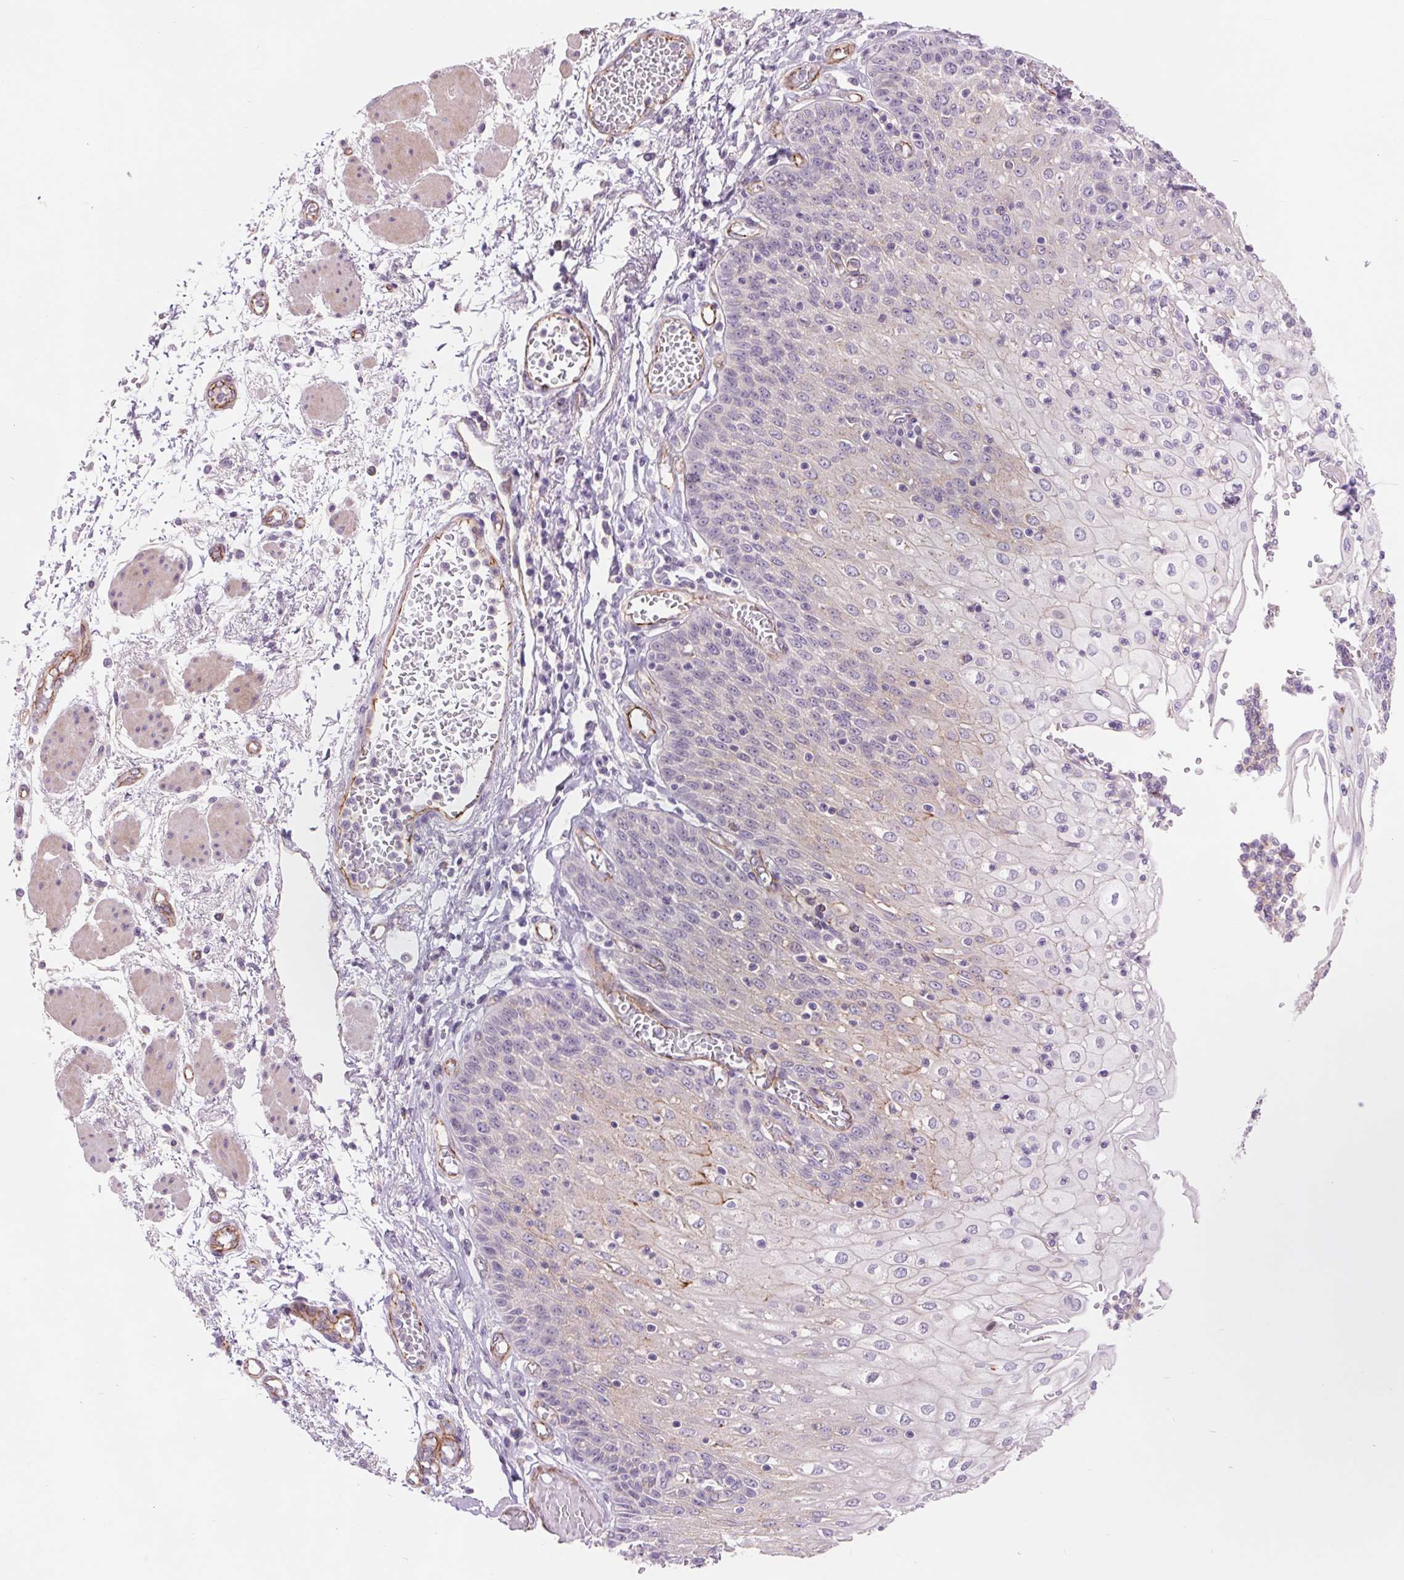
{"staining": {"intensity": "weak", "quantity": "<25%", "location": "cytoplasmic/membranous"}, "tissue": "esophagus", "cell_type": "Squamous epithelial cells", "image_type": "normal", "snomed": [{"axis": "morphology", "description": "Normal tissue, NOS"}, {"axis": "morphology", "description": "Adenocarcinoma, NOS"}, {"axis": "topography", "description": "Esophagus"}], "caption": "This is an immunohistochemistry image of normal esophagus. There is no staining in squamous epithelial cells.", "gene": "DIXDC1", "patient": {"sex": "male", "age": 81}}